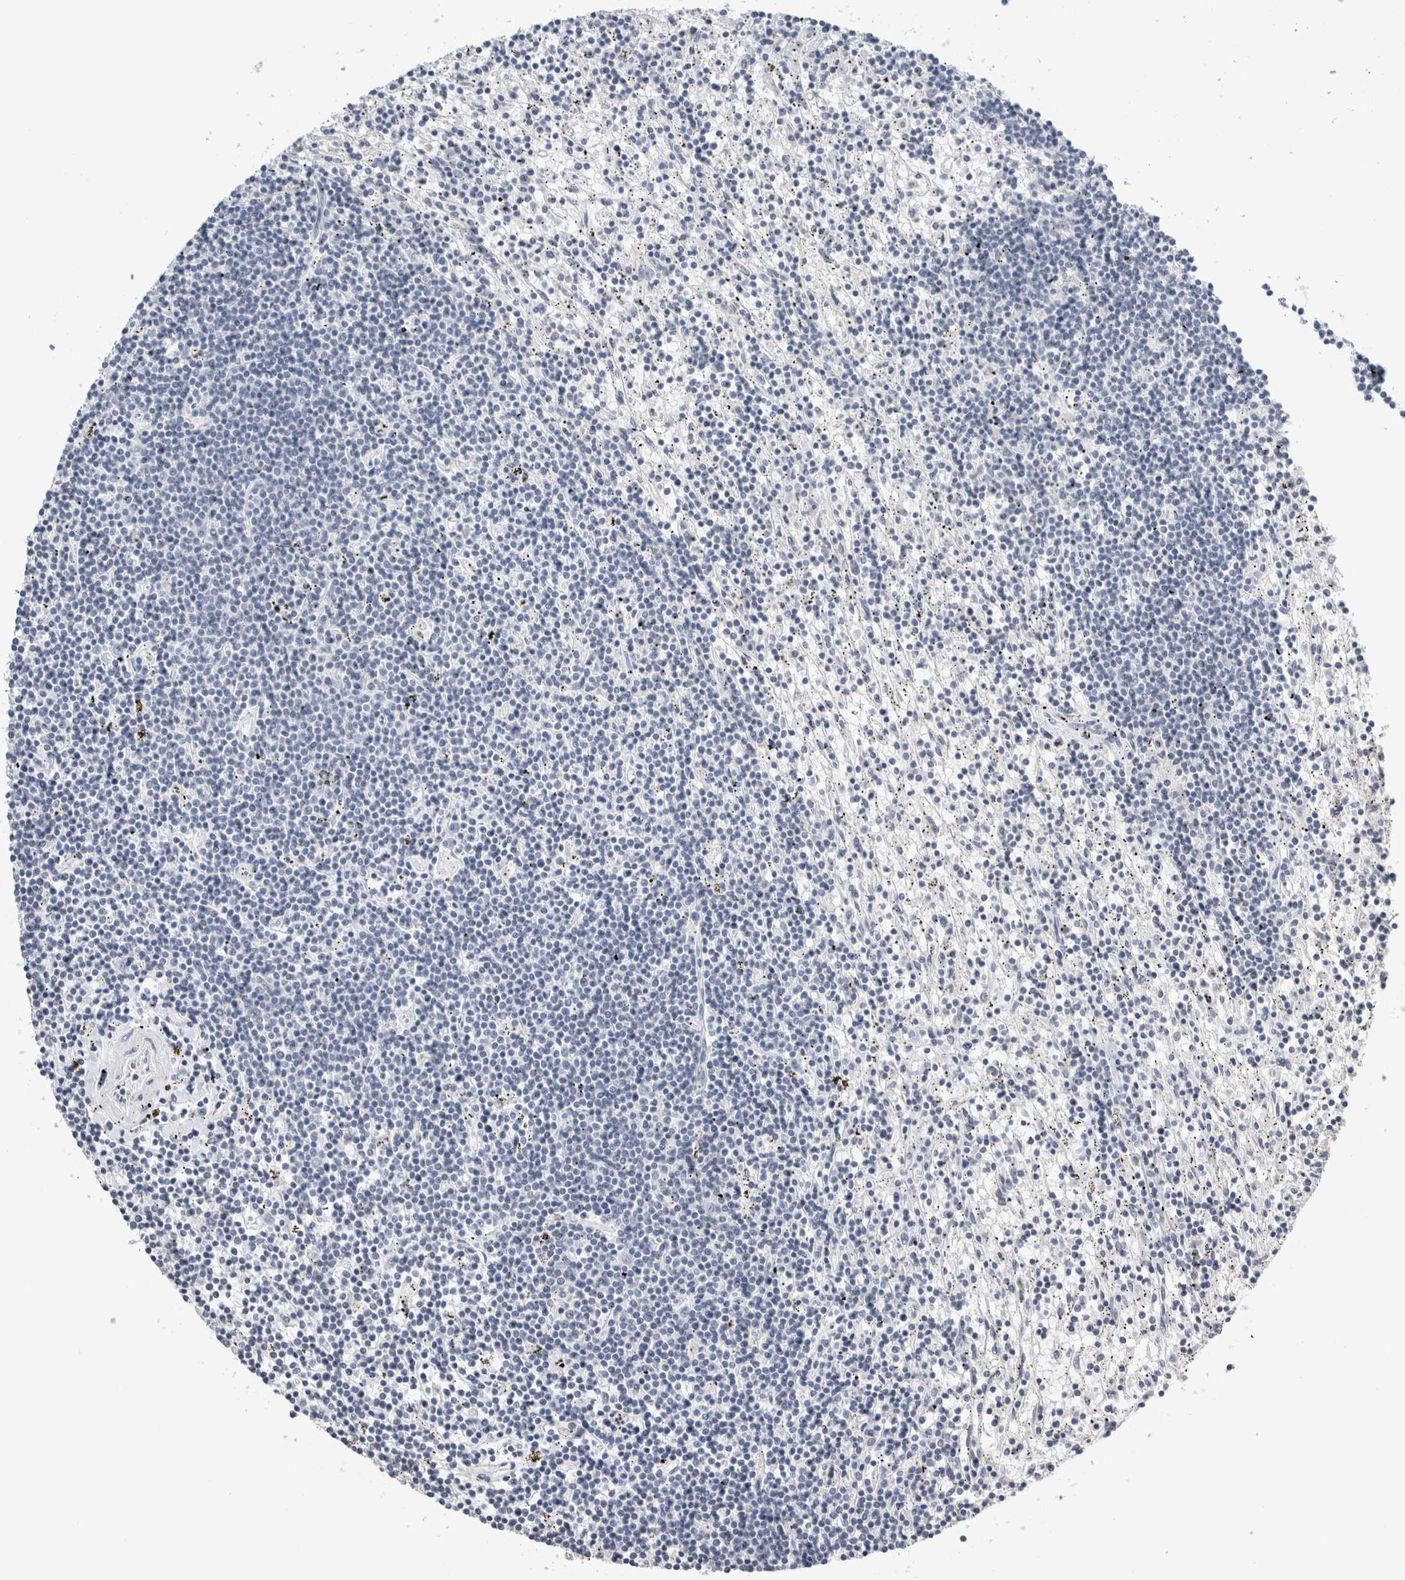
{"staining": {"intensity": "negative", "quantity": "none", "location": "none"}, "tissue": "lymphoma", "cell_type": "Tumor cells", "image_type": "cancer", "snomed": [{"axis": "morphology", "description": "Malignant lymphoma, non-Hodgkin's type, Low grade"}, {"axis": "topography", "description": "Spleen"}], "caption": "Human malignant lymphoma, non-Hodgkin's type (low-grade) stained for a protein using immunohistochemistry displays no expression in tumor cells.", "gene": "CRAT", "patient": {"sex": "male", "age": 76}}